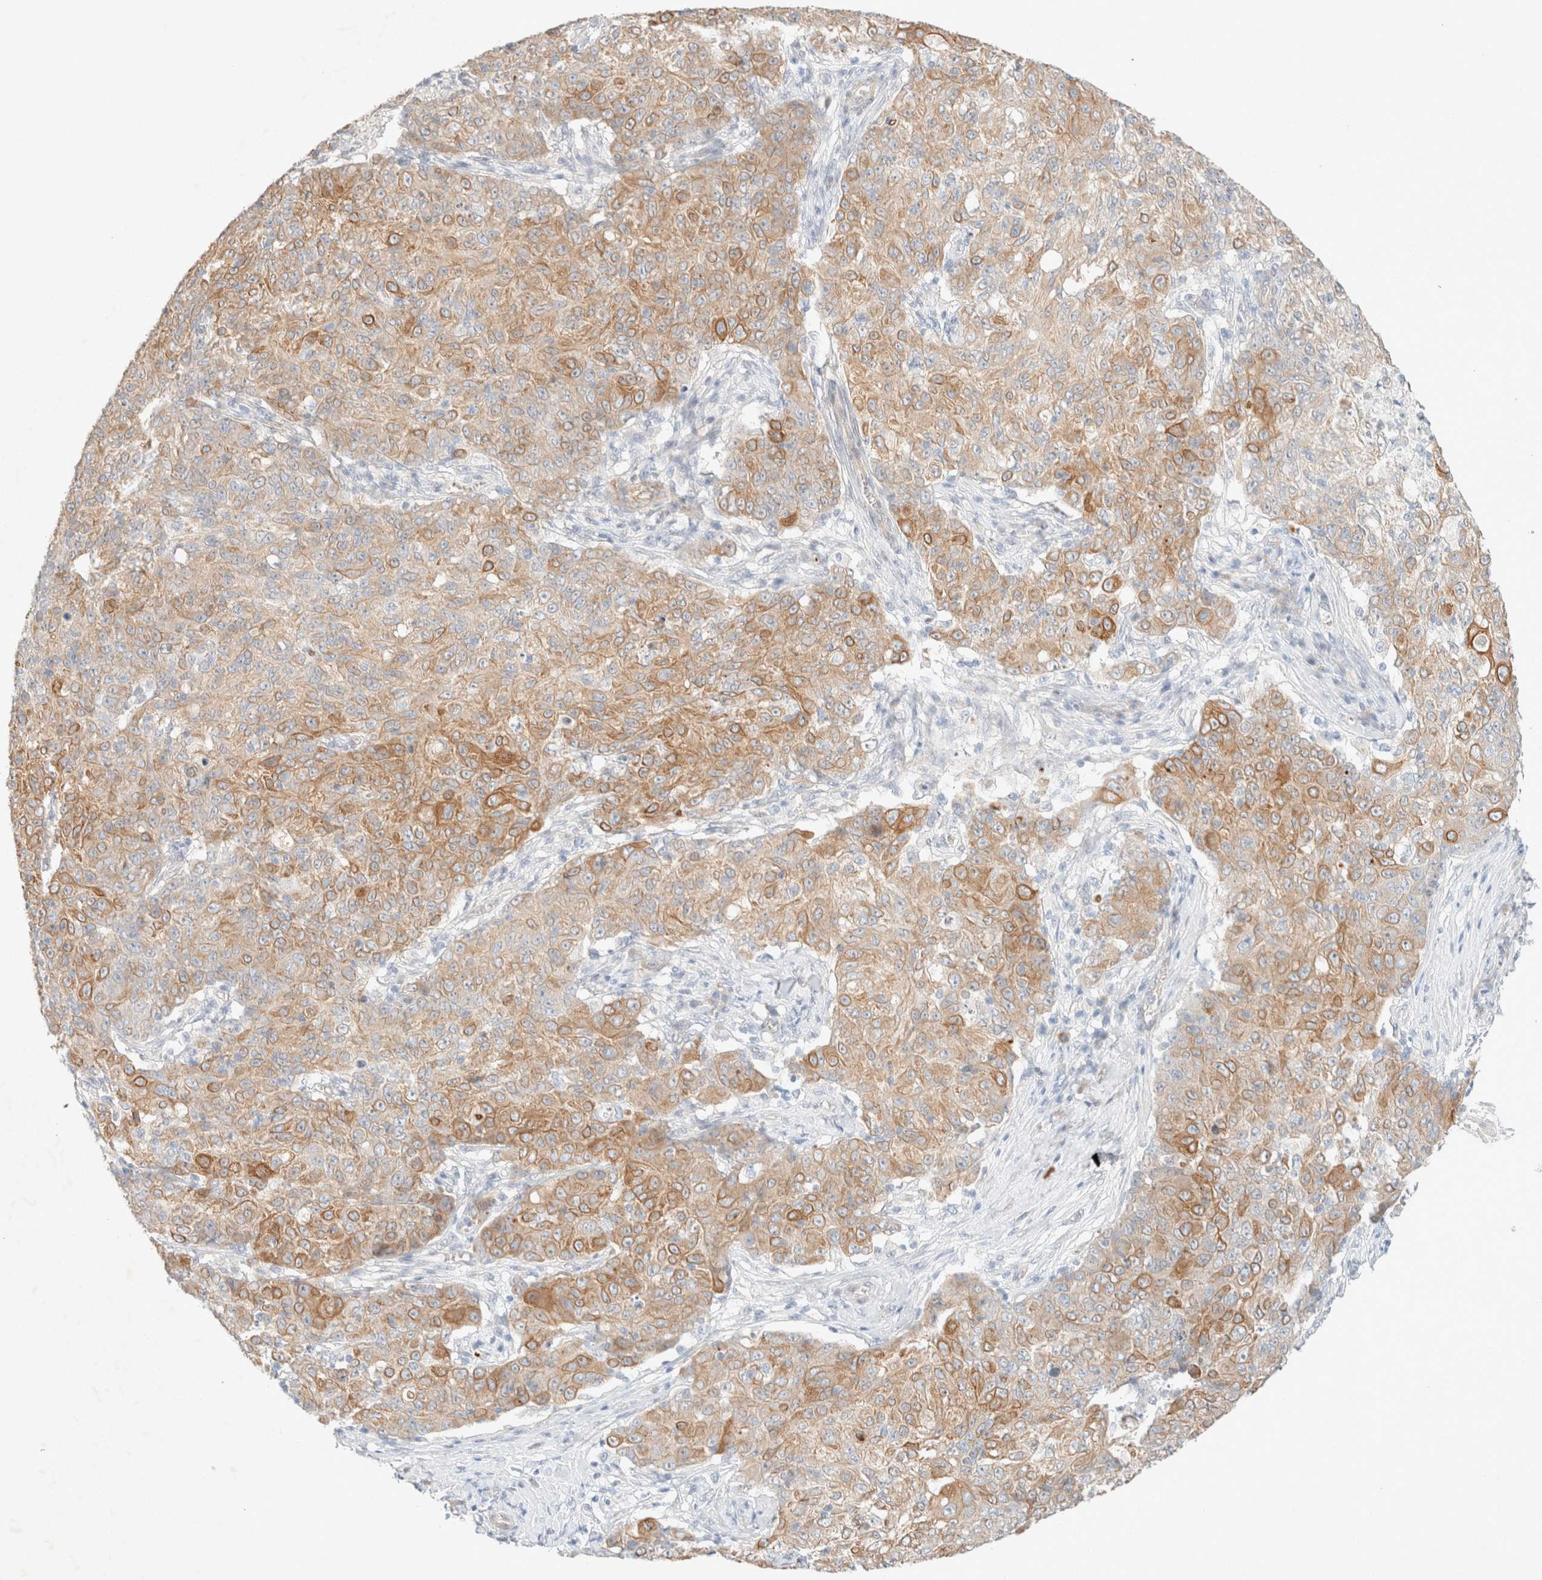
{"staining": {"intensity": "strong", "quantity": "25%-75%", "location": "cytoplasmic/membranous"}, "tissue": "ovarian cancer", "cell_type": "Tumor cells", "image_type": "cancer", "snomed": [{"axis": "morphology", "description": "Carcinoma, endometroid"}, {"axis": "topography", "description": "Ovary"}], "caption": "IHC of human ovarian cancer exhibits high levels of strong cytoplasmic/membranous staining in approximately 25%-75% of tumor cells.", "gene": "CSNK1E", "patient": {"sex": "female", "age": 42}}